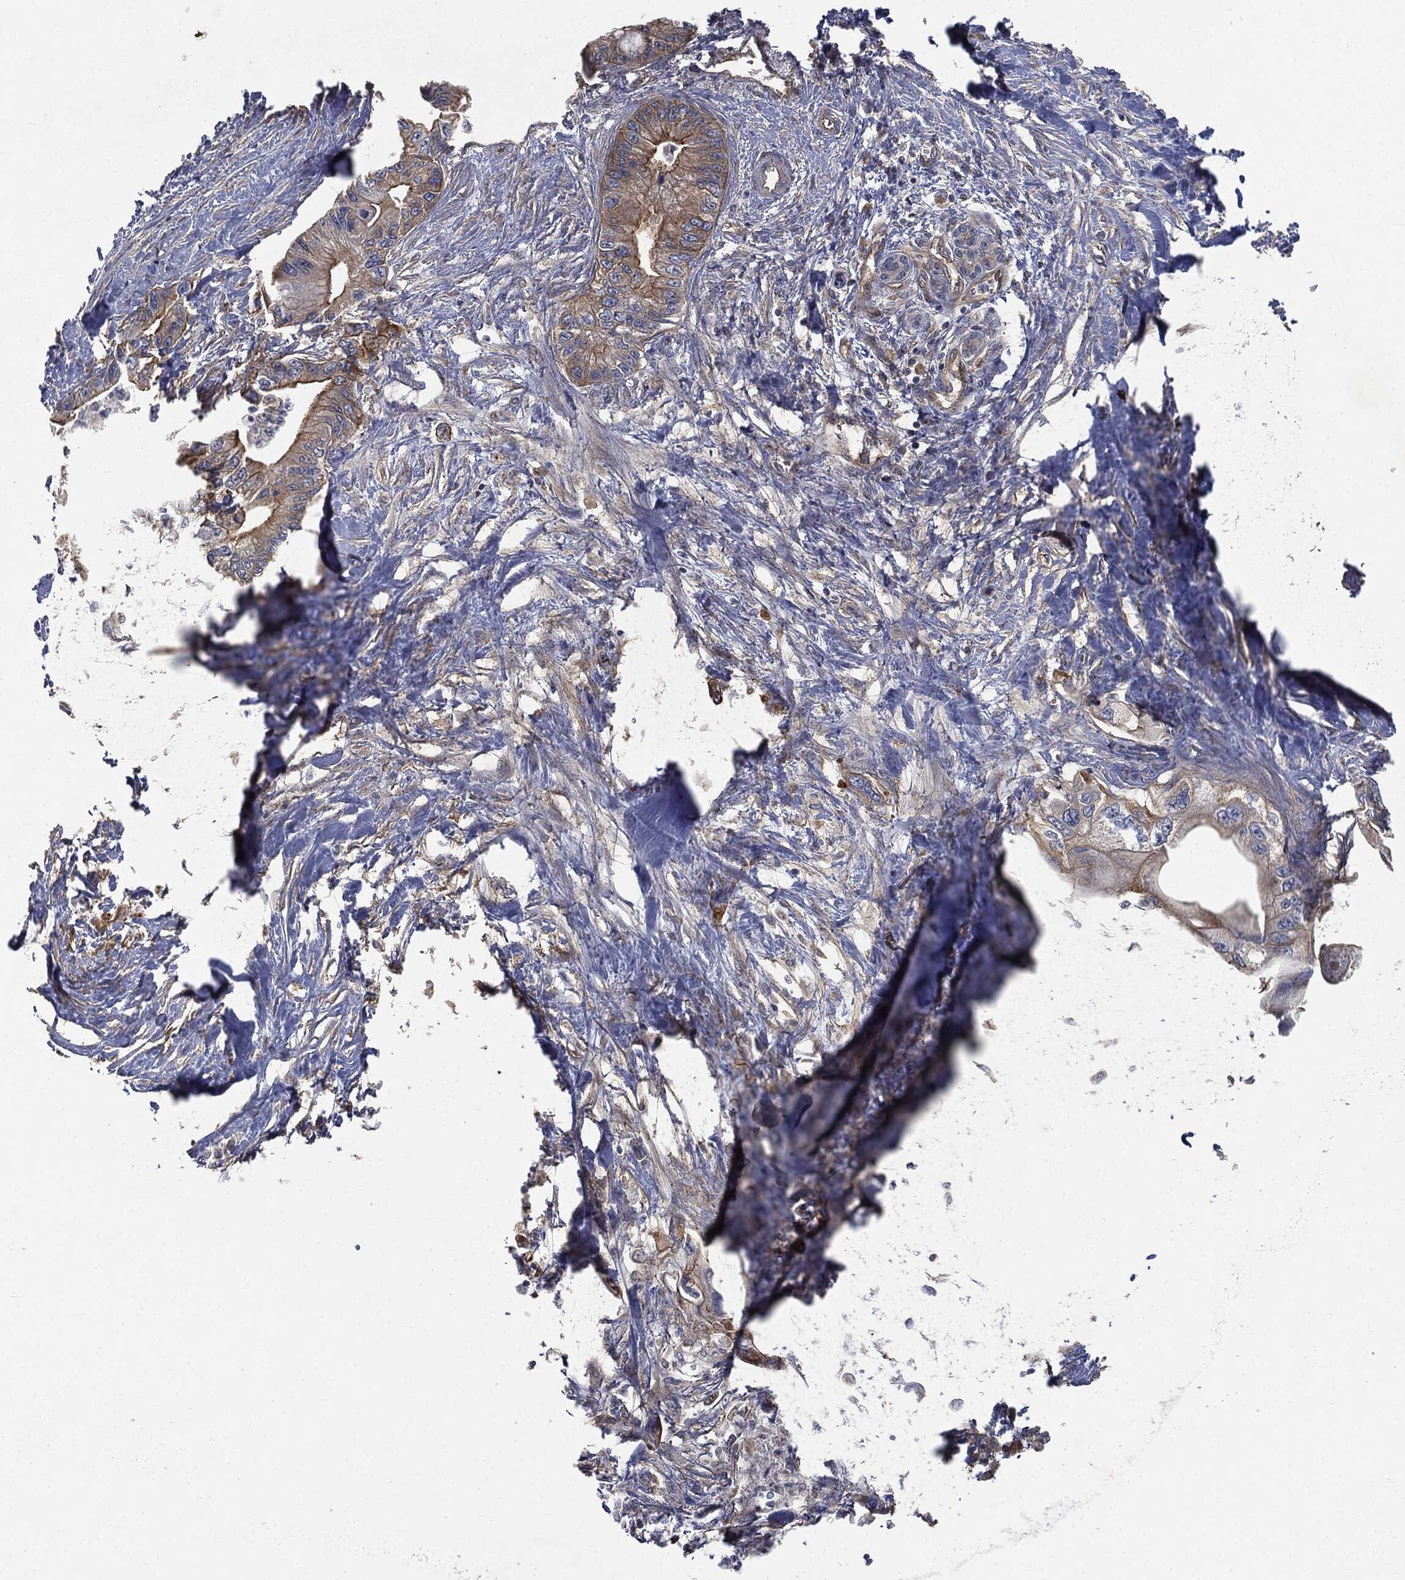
{"staining": {"intensity": "moderate", "quantity": "<25%", "location": "cytoplasmic/membranous"}, "tissue": "pancreatic cancer", "cell_type": "Tumor cells", "image_type": "cancer", "snomed": [{"axis": "morphology", "description": "Adenocarcinoma, NOS"}, {"axis": "topography", "description": "Pancreas"}], "caption": "Protein expression analysis of pancreatic cancer reveals moderate cytoplasmic/membranous staining in about <25% of tumor cells.", "gene": "EPS15L1", "patient": {"sex": "male", "age": 61}}